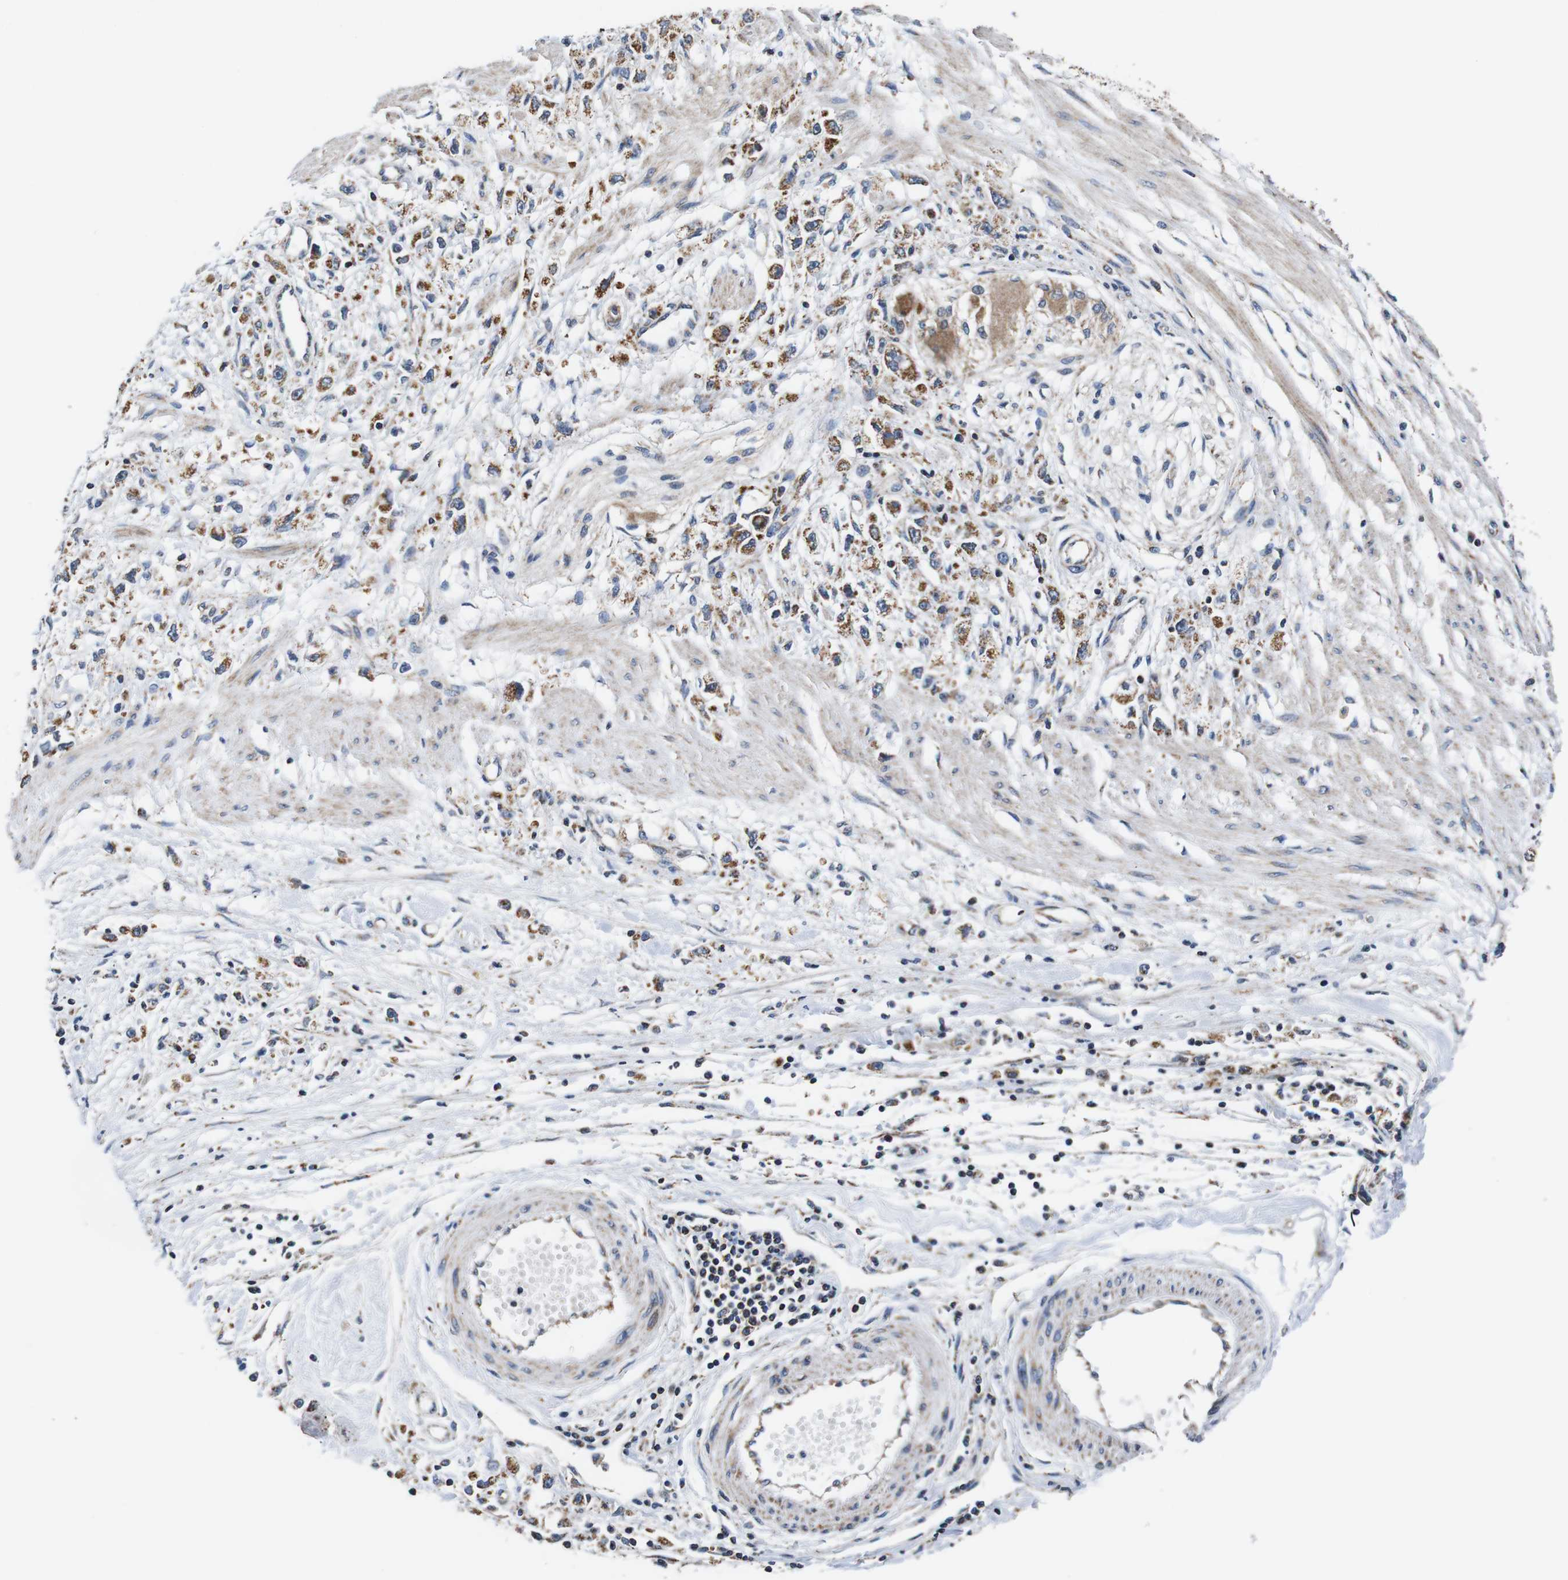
{"staining": {"intensity": "moderate", "quantity": ">75%", "location": "cytoplasmic/membranous"}, "tissue": "stomach cancer", "cell_type": "Tumor cells", "image_type": "cancer", "snomed": [{"axis": "morphology", "description": "Adenocarcinoma, NOS"}, {"axis": "topography", "description": "Stomach"}], "caption": "An image of human stomach cancer stained for a protein reveals moderate cytoplasmic/membranous brown staining in tumor cells. Nuclei are stained in blue.", "gene": "LRP4", "patient": {"sex": "female", "age": 59}}